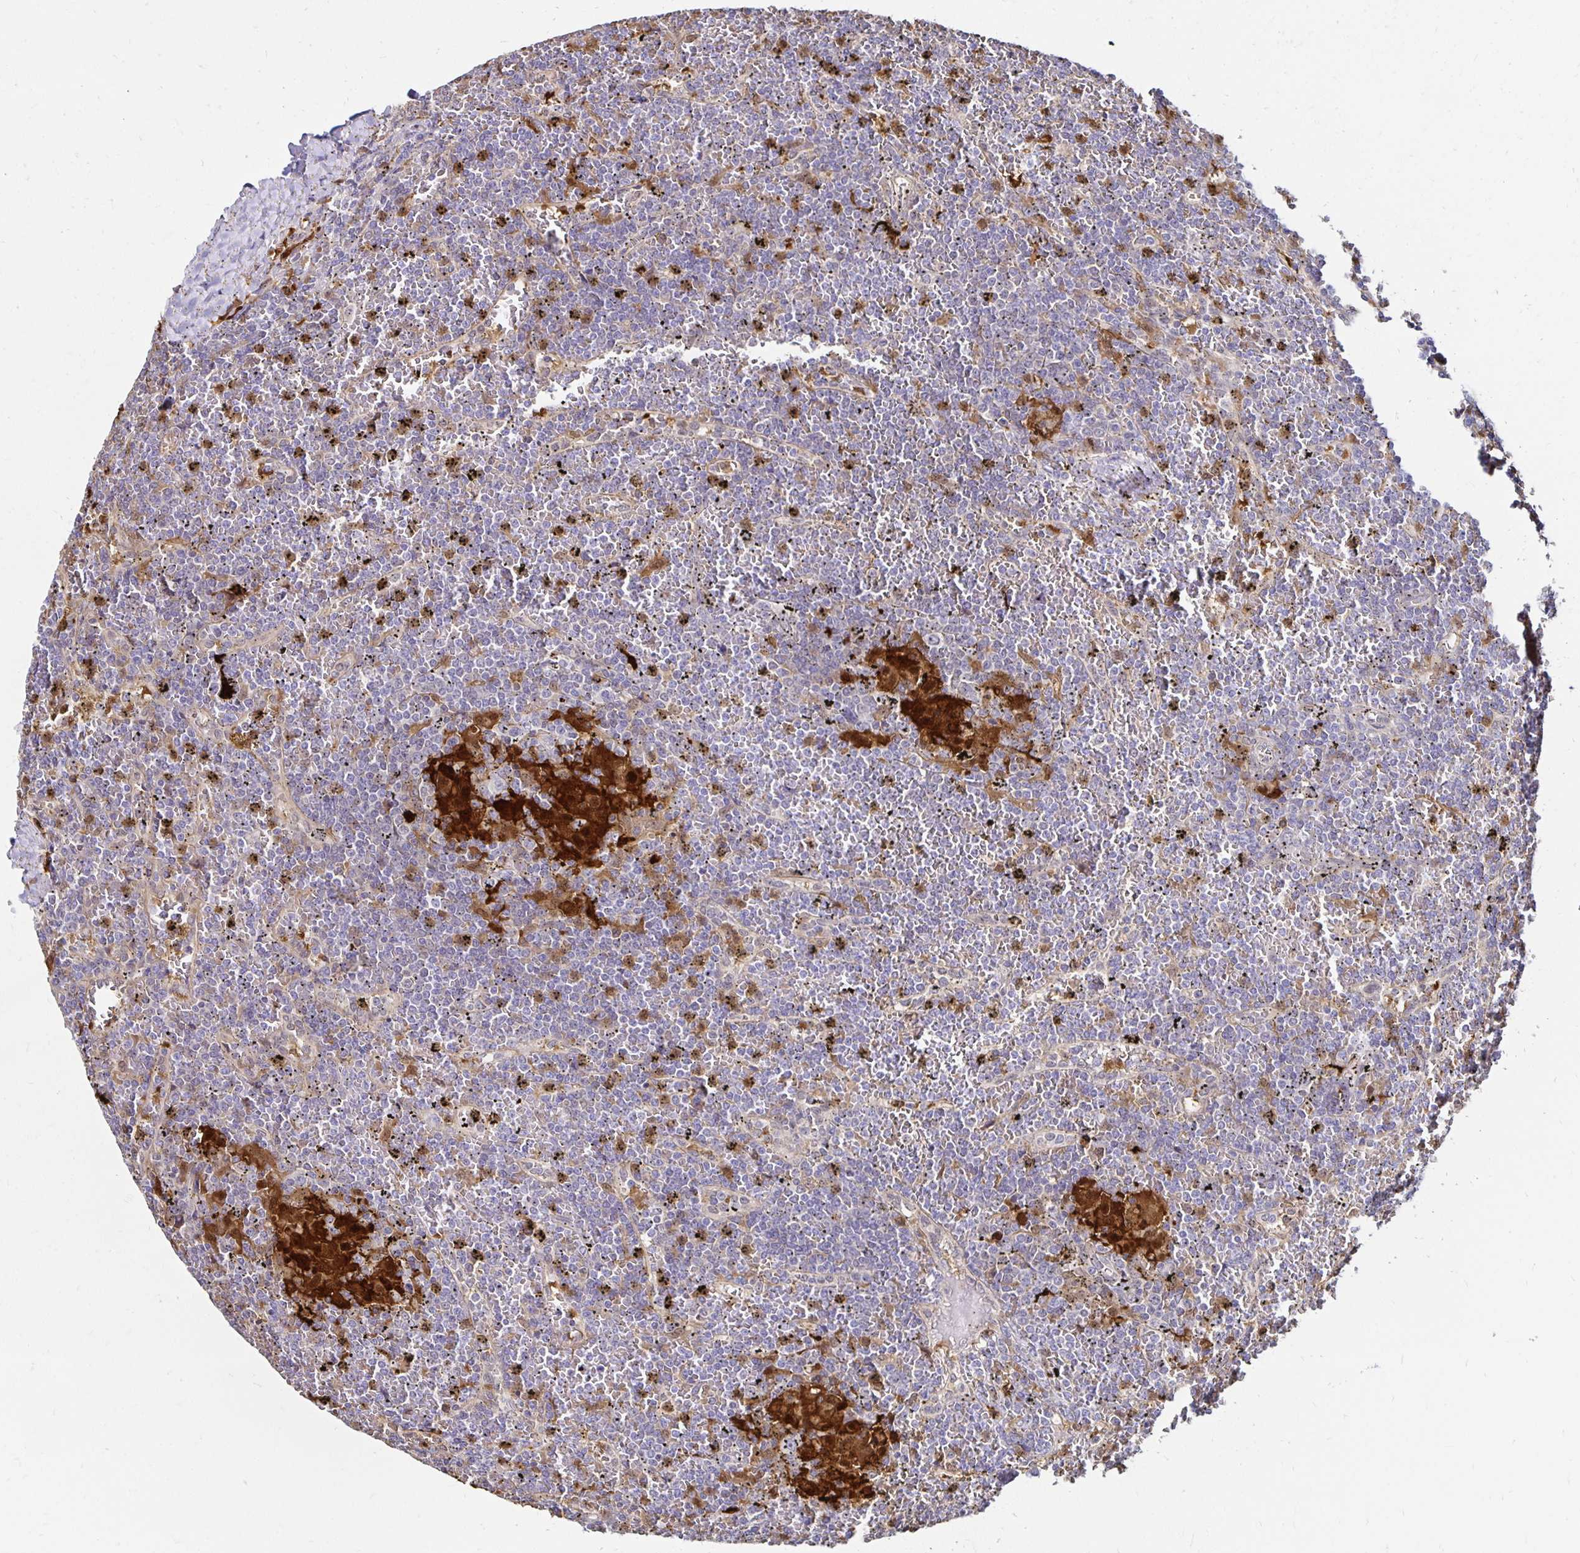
{"staining": {"intensity": "negative", "quantity": "none", "location": "none"}, "tissue": "lymphoma", "cell_type": "Tumor cells", "image_type": "cancer", "snomed": [{"axis": "morphology", "description": "Malignant lymphoma, non-Hodgkin's type, Low grade"}, {"axis": "topography", "description": "Spleen"}], "caption": "Immunohistochemistry micrograph of neoplastic tissue: malignant lymphoma, non-Hodgkin's type (low-grade) stained with DAB exhibits no significant protein positivity in tumor cells.", "gene": "TXN", "patient": {"sex": "female", "age": 19}}